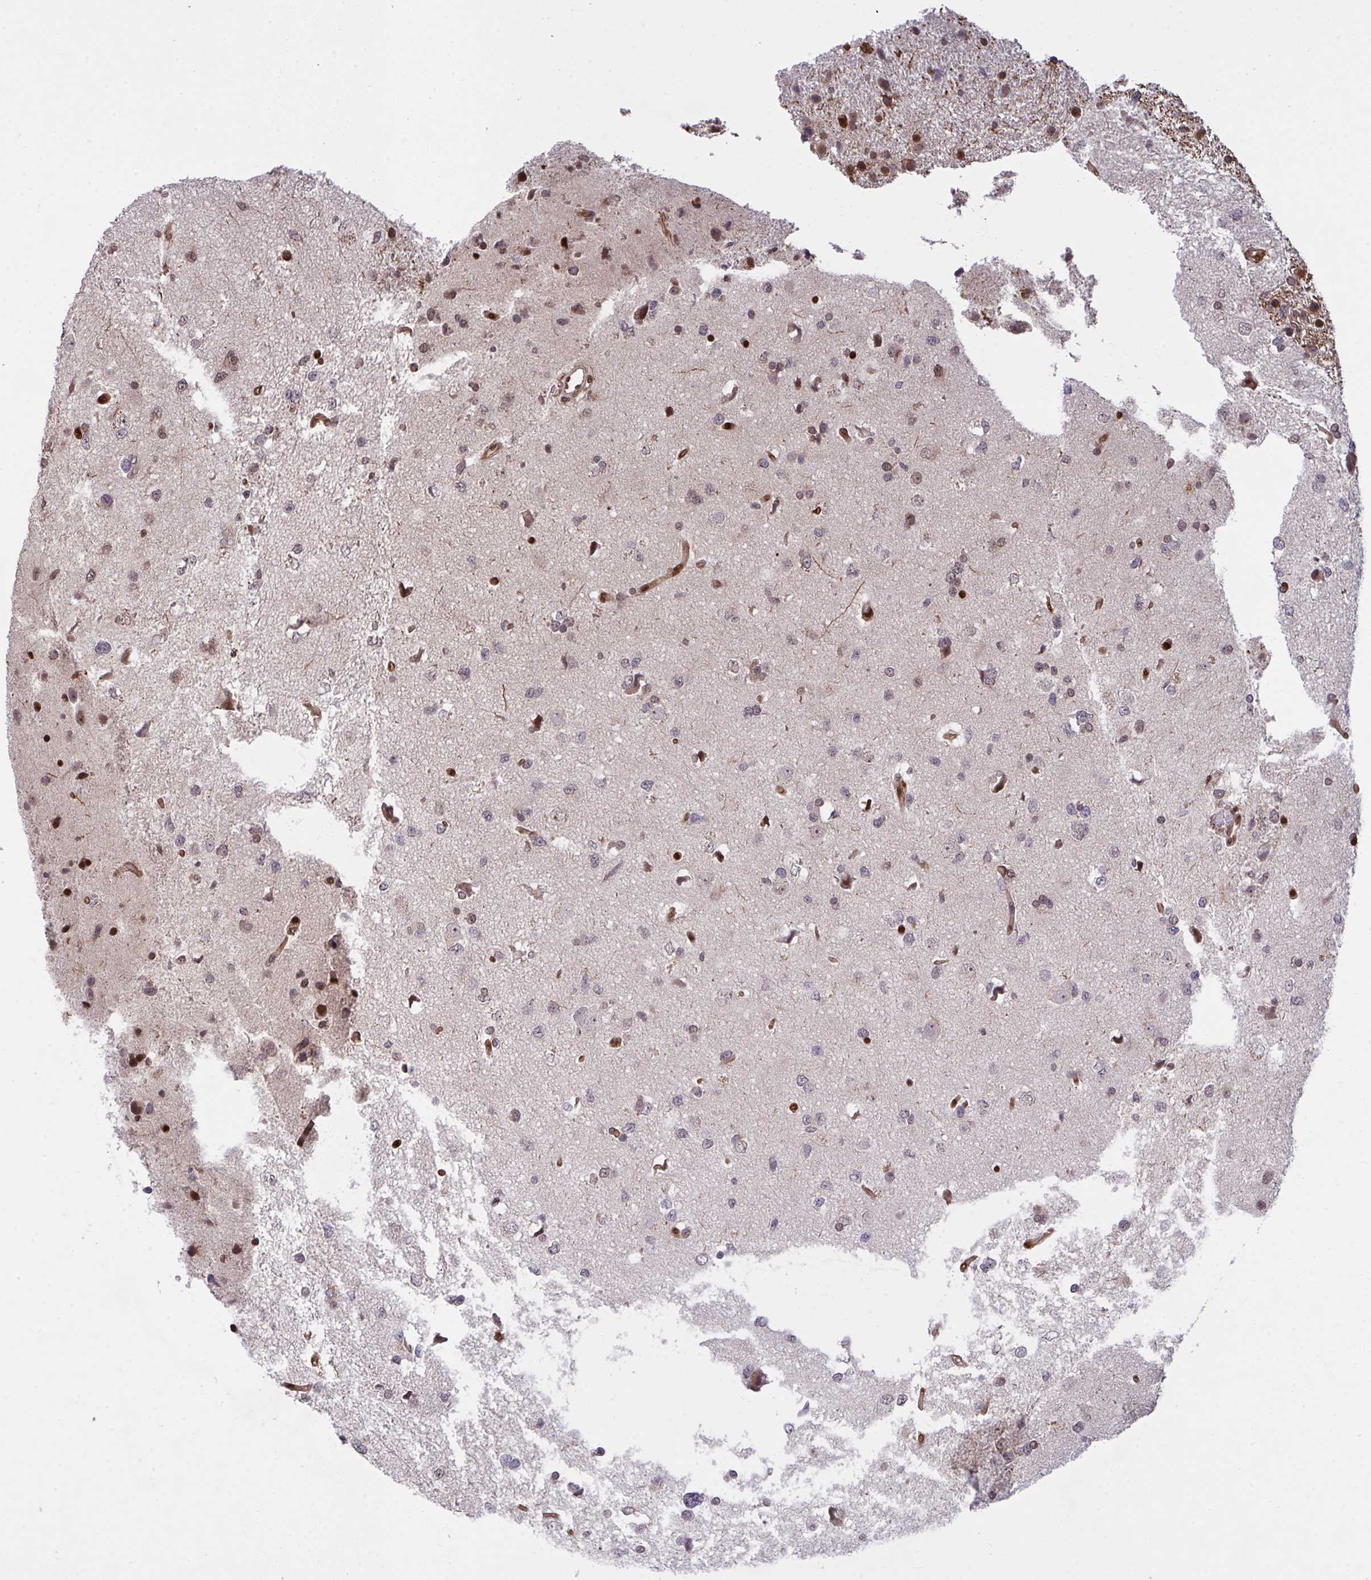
{"staining": {"intensity": "moderate", "quantity": "25%-75%", "location": "nuclear"}, "tissue": "glioma", "cell_type": "Tumor cells", "image_type": "cancer", "snomed": [{"axis": "morphology", "description": "Glioma, malignant, Low grade"}, {"axis": "topography", "description": "Brain"}], "caption": "This is a histology image of immunohistochemistry staining of glioma, which shows moderate staining in the nuclear of tumor cells.", "gene": "UXT", "patient": {"sex": "female", "age": 55}}